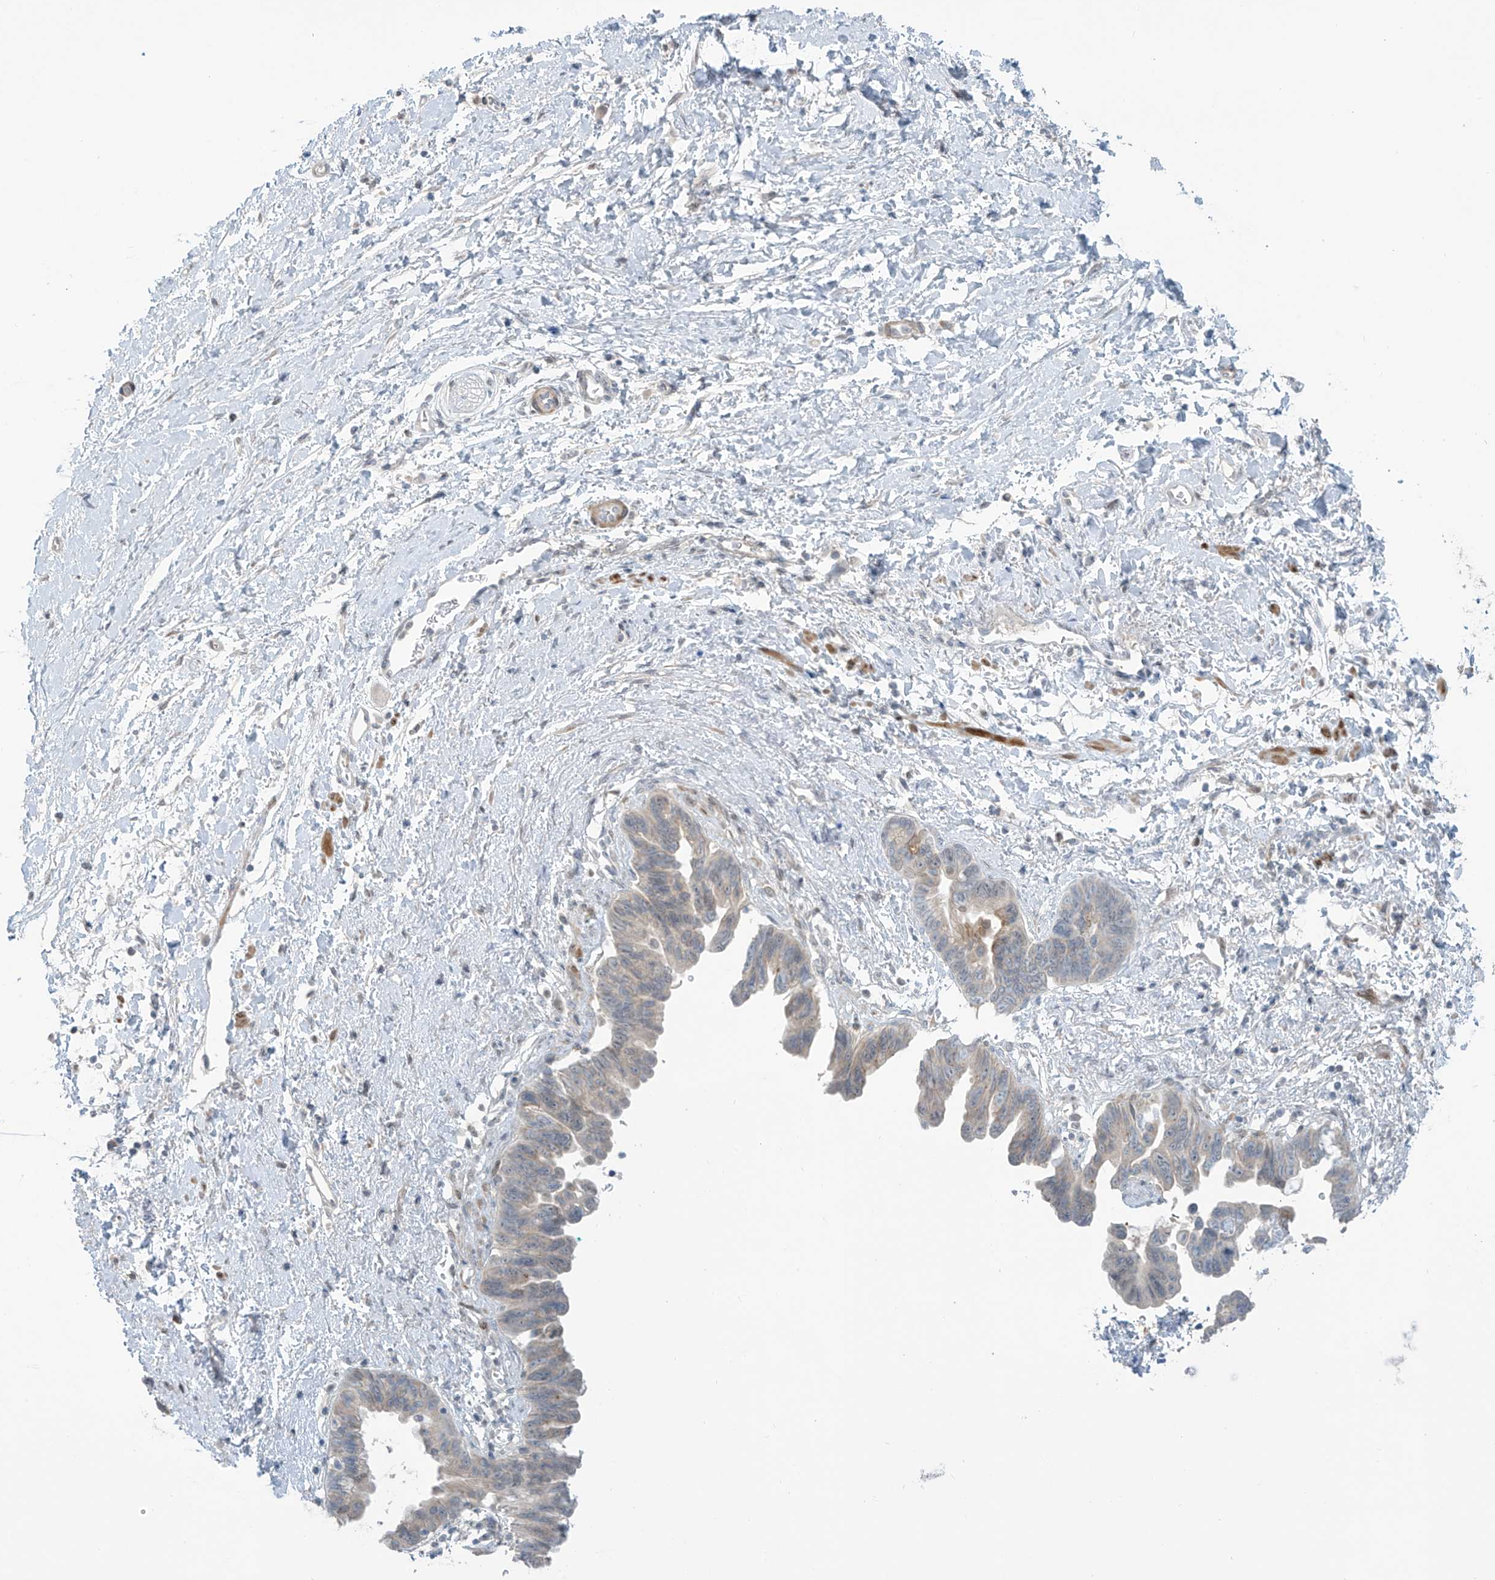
{"staining": {"intensity": "weak", "quantity": "<25%", "location": "cytoplasmic/membranous"}, "tissue": "pancreatic cancer", "cell_type": "Tumor cells", "image_type": "cancer", "snomed": [{"axis": "morphology", "description": "Adenocarcinoma, NOS"}, {"axis": "topography", "description": "Pancreas"}], "caption": "This is a histopathology image of immunohistochemistry staining of adenocarcinoma (pancreatic), which shows no staining in tumor cells.", "gene": "METAP1D", "patient": {"sex": "female", "age": 72}}